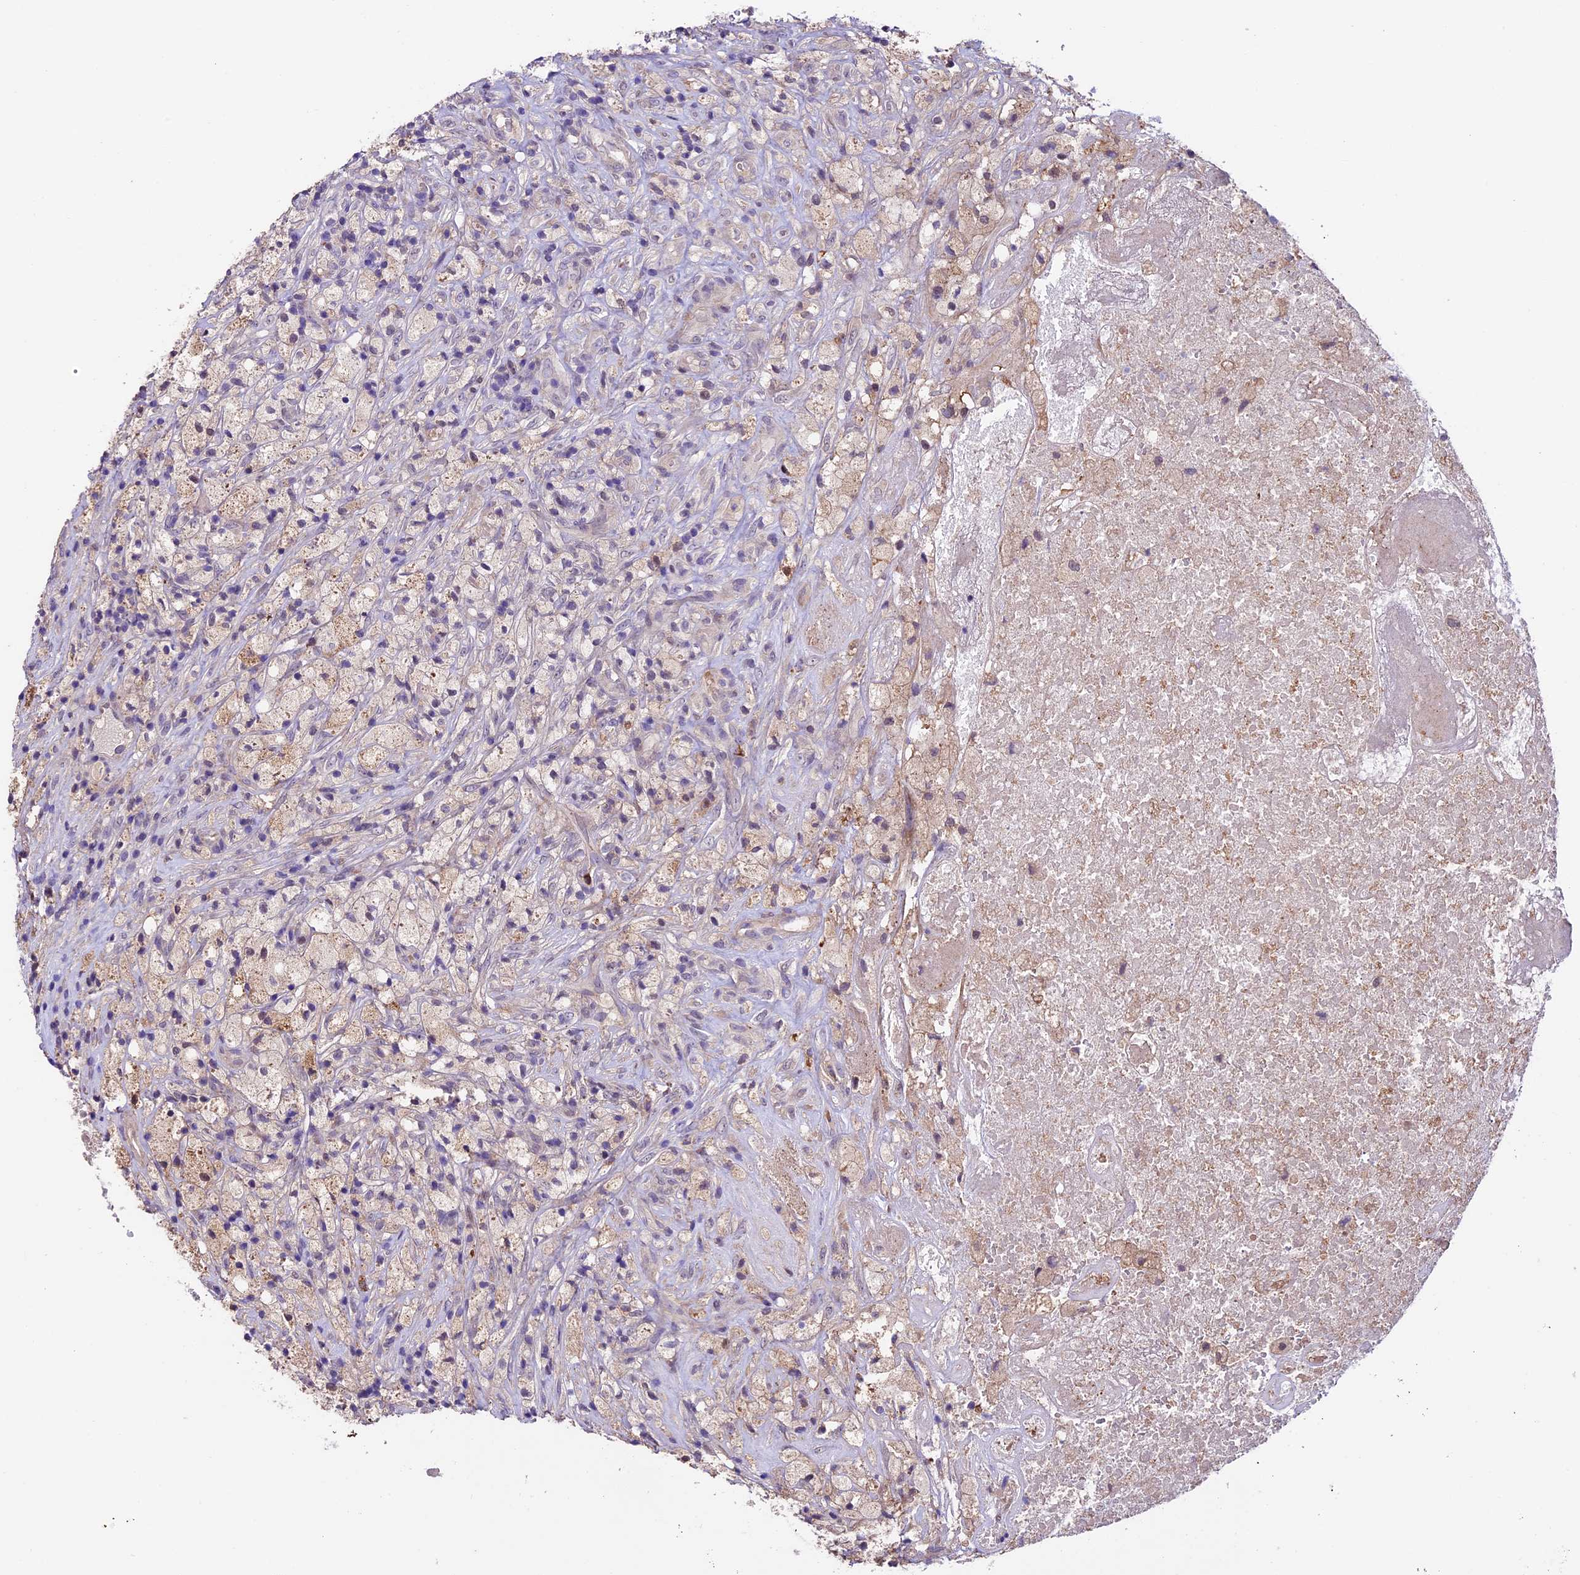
{"staining": {"intensity": "weak", "quantity": ">75%", "location": "cytoplasmic/membranous"}, "tissue": "glioma", "cell_type": "Tumor cells", "image_type": "cancer", "snomed": [{"axis": "morphology", "description": "Glioma, malignant, High grade"}, {"axis": "topography", "description": "Brain"}], "caption": "Protein analysis of high-grade glioma (malignant) tissue exhibits weak cytoplasmic/membranous staining in about >75% of tumor cells.", "gene": "SBNO2", "patient": {"sex": "male", "age": 69}}